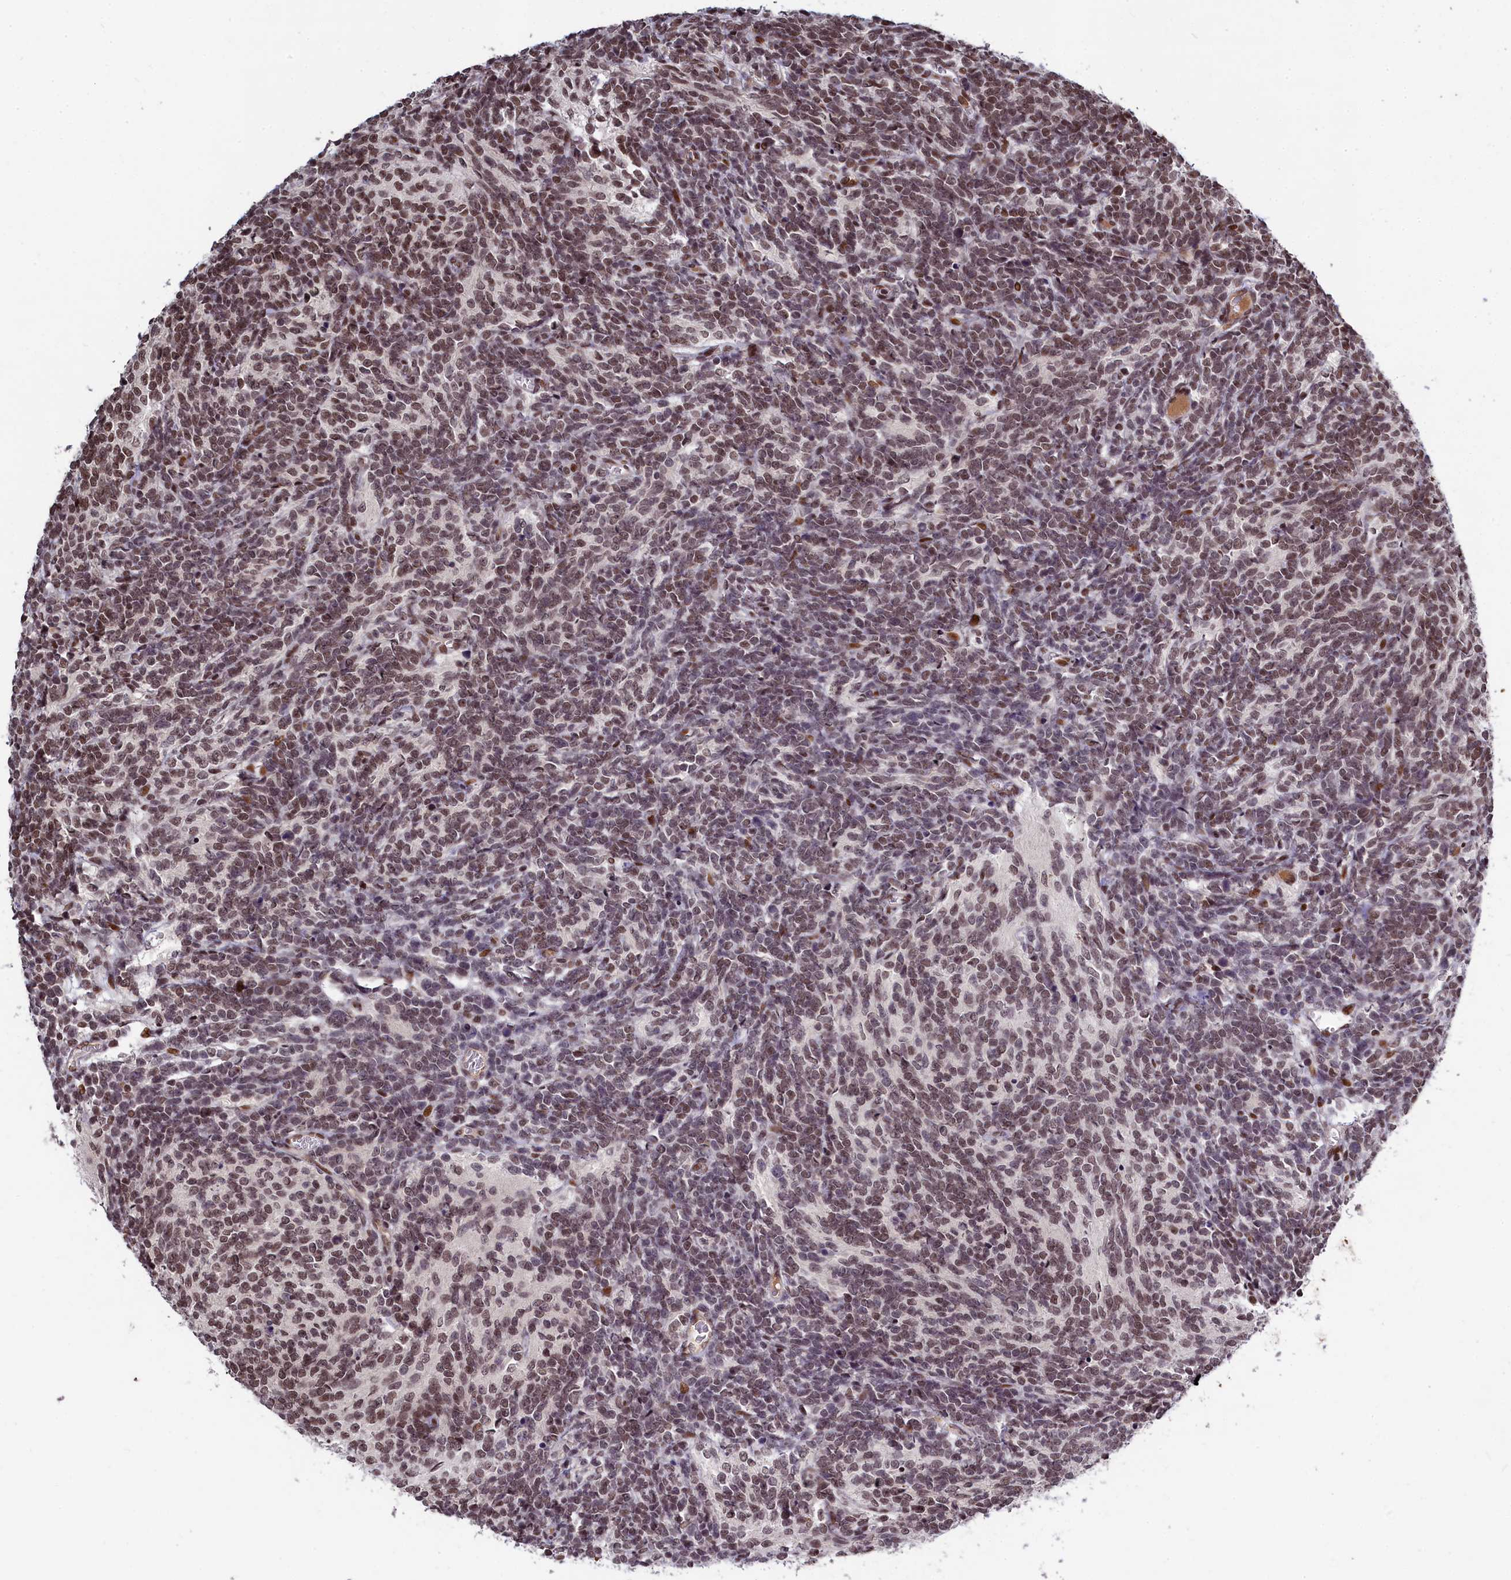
{"staining": {"intensity": "moderate", "quantity": ">75%", "location": "nuclear"}, "tissue": "glioma", "cell_type": "Tumor cells", "image_type": "cancer", "snomed": [{"axis": "morphology", "description": "Glioma, malignant, Low grade"}, {"axis": "topography", "description": "Brain"}], "caption": "Immunohistochemistry photomicrograph of neoplastic tissue: malignant glioma (low-grade) stained using immunohistochemistry reveals medium levels of moderate protein expression localized specifically in the nuclear of tumor cells, appearing as a nuclear brown color.", "gene": "FAM217B", "patient": {"sex": "female", "age": 1}}